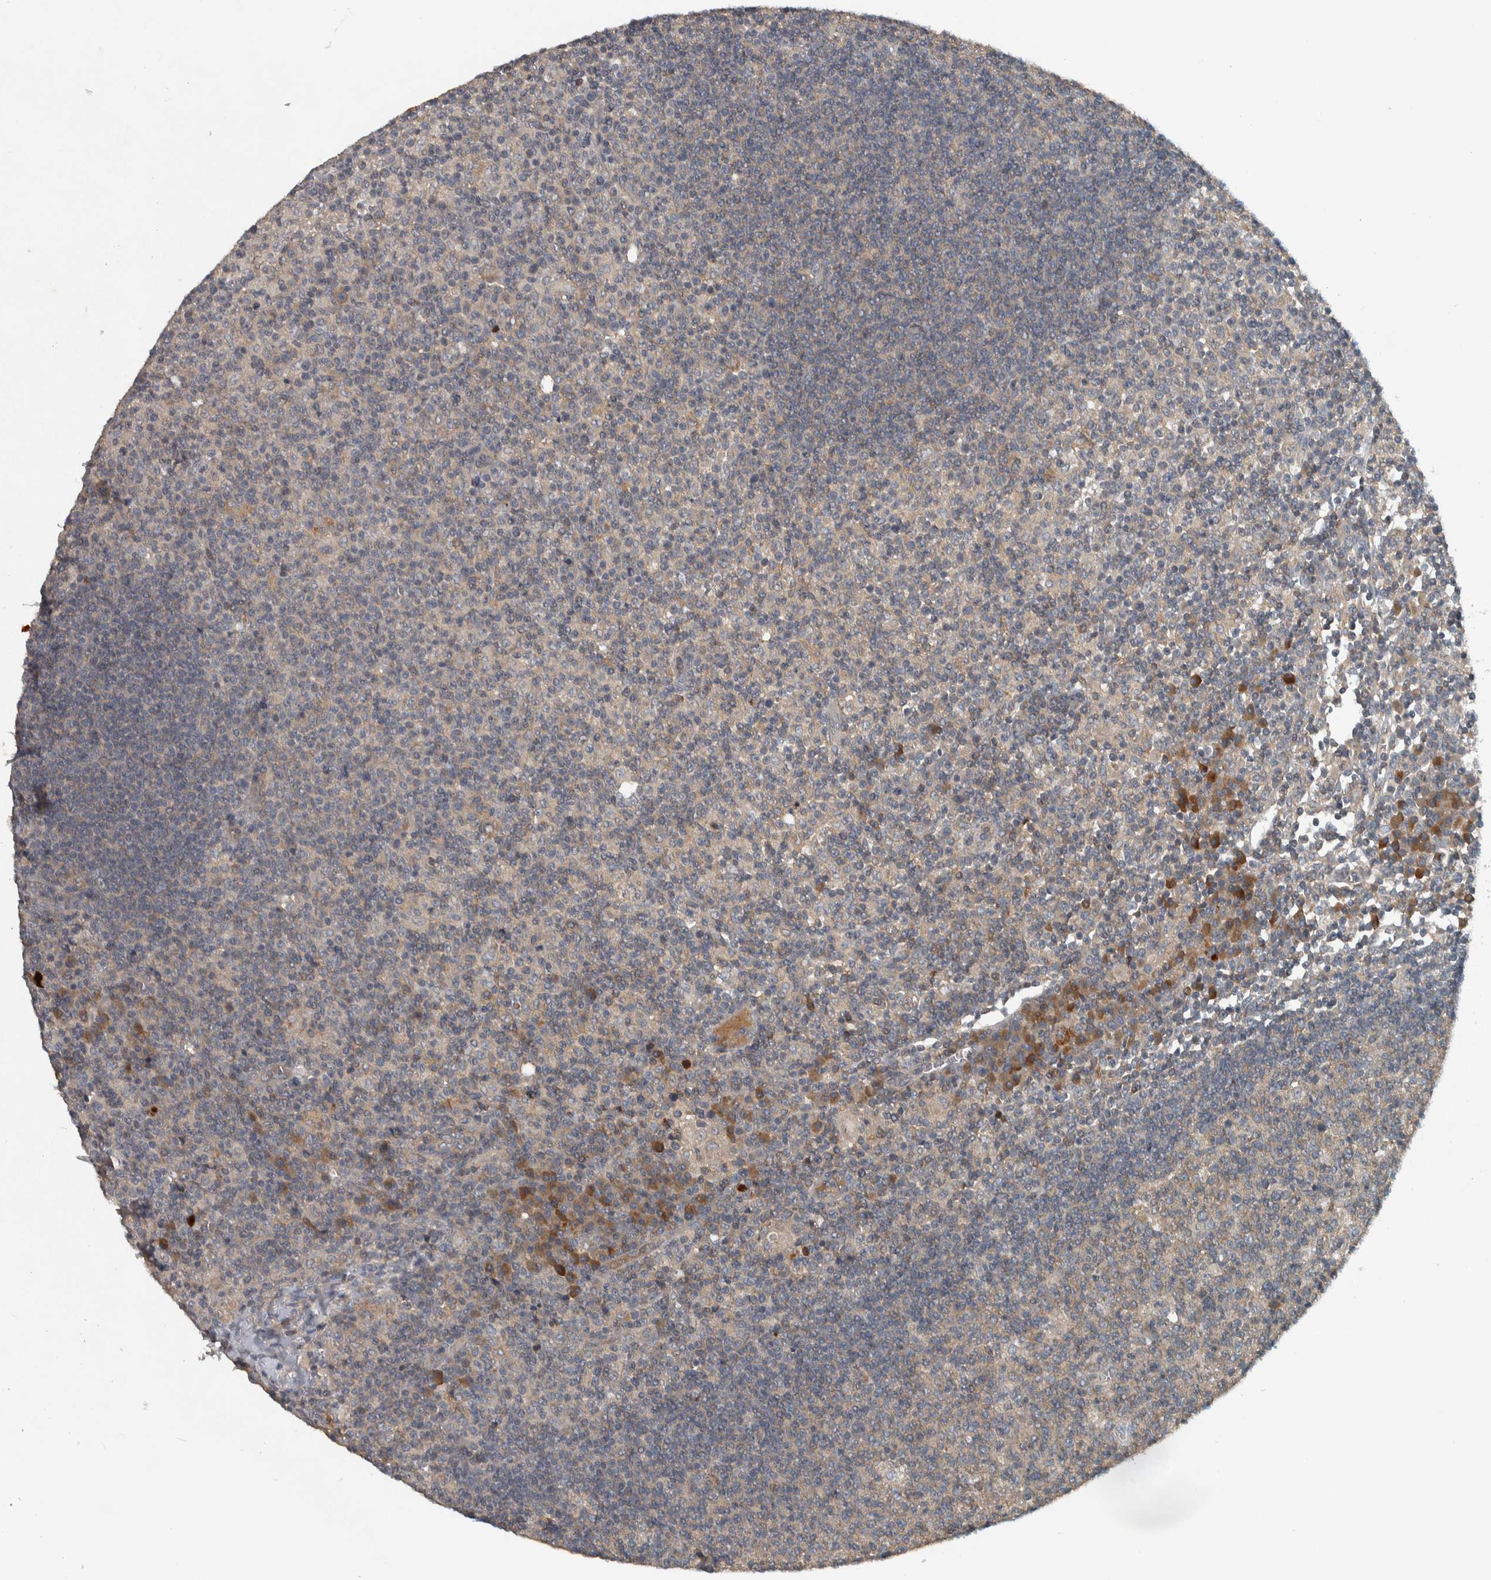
{"staining": {"intensity": "weak", "quantity": ">75%", "location": "cytoplasmic/membranous"}, "tissue": "lymph node", "cell_type": "Germinal center cells", "image_type": "normal", "snomed": [{"axis": "morphology", "description": "Normal tissue, NOS"}, {"axis": "morphology", "description": "Inflammation, NOS"}, {"axis": "topography", "description": "Lymph node"}], "caption": "This is a micrograph of immunohistochemistry (IHC) staining of benign lymph node, which shows weak expression in the cytoplasmic/membranous of germinal center cells.", "gene": "CLCN2", "patient": {"sex": "male", "age": 55}}